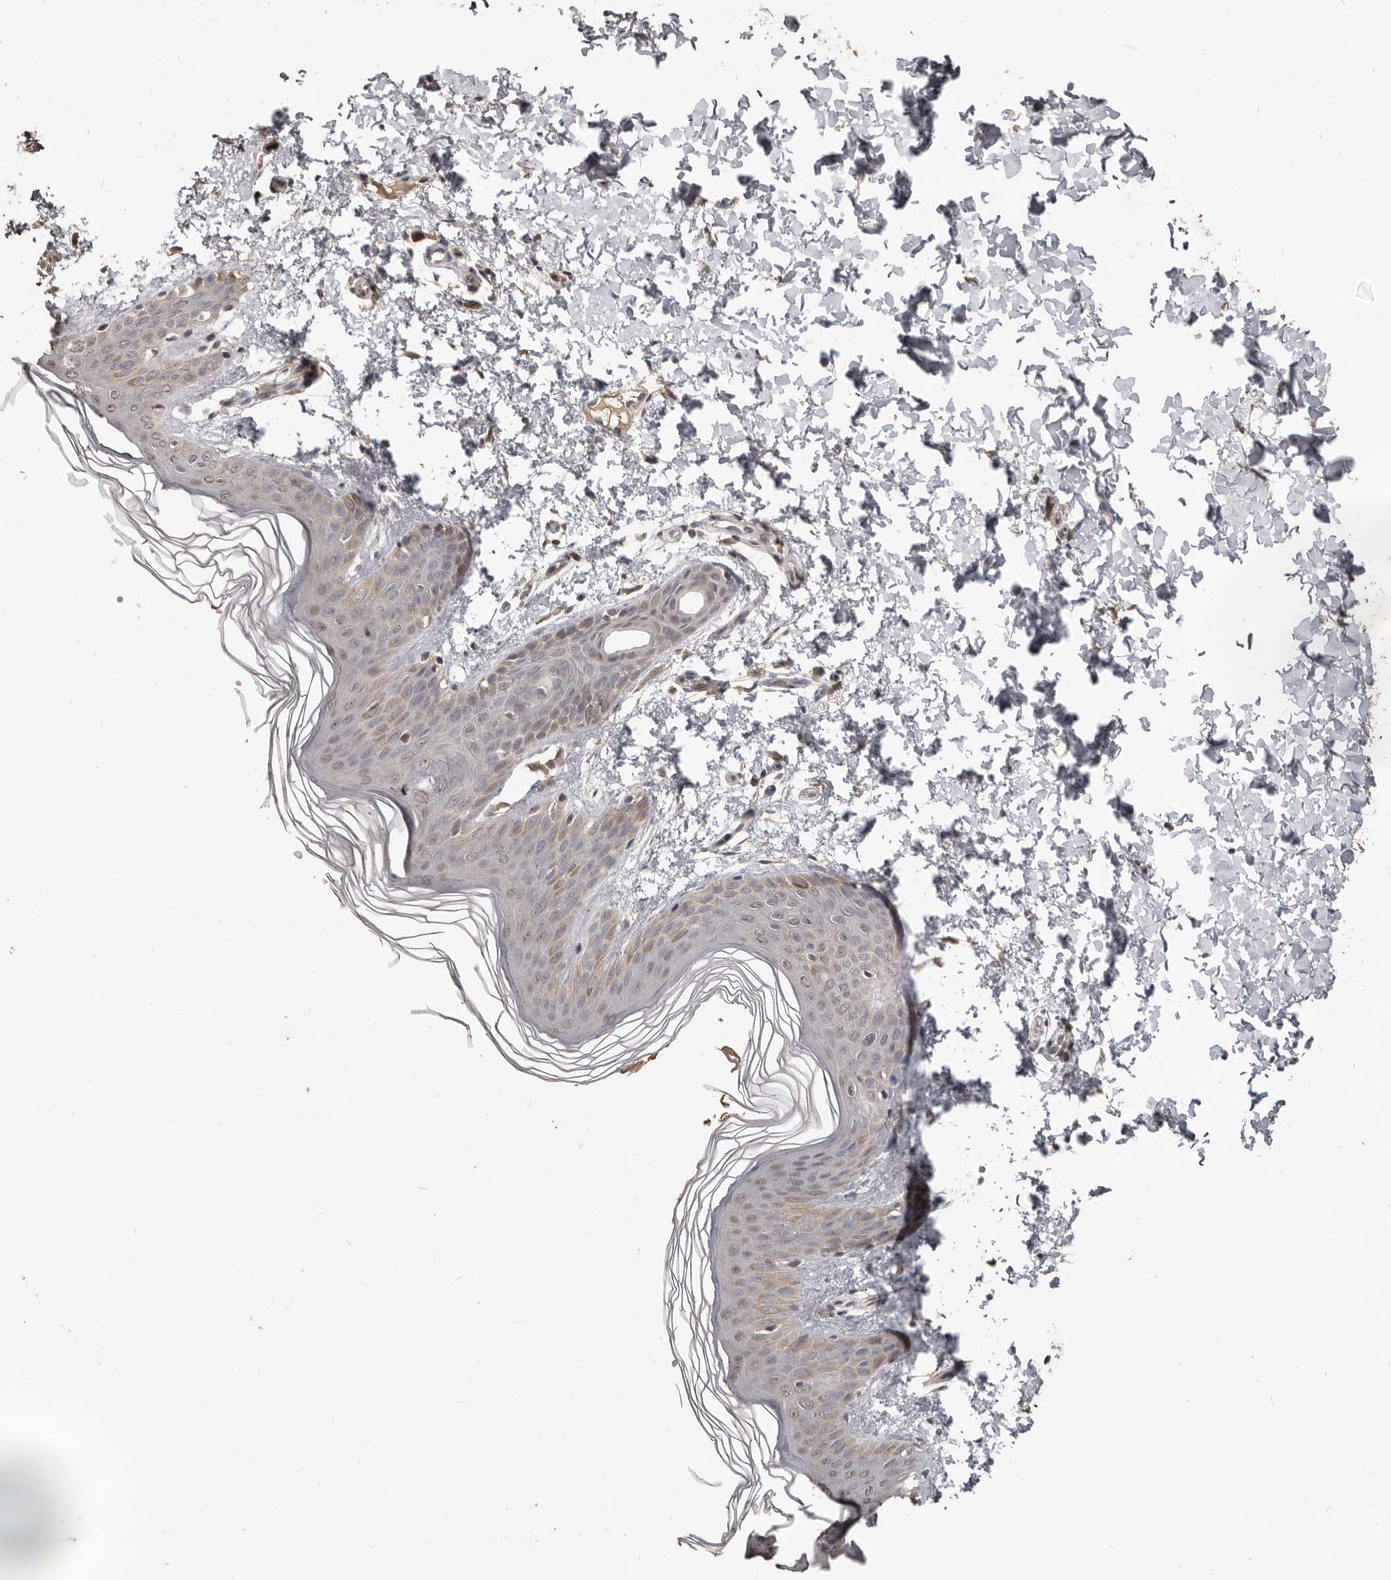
{"staining": {"intensity": "negative", "quantity": "none", "location": "none"}, "tissue": "skin", "cell_type": "Fibroblasts", "image_type": "normal", "snomed": [{"axis": "morphology", "description": "Normal tissue, NOS"}, {"axis": "morphology", "description": "Neoplasm, benign, NOS"}, {"axis": "topography", "description": "Skin"}, {"axis": "topography", "description": "Soft tissue"}], "caption": "Immunohistochemistry of benign human skin displays no staining in fibroblasts.", "gene": "ZFP14", "patient": {"sex": "male", "age": 26}}